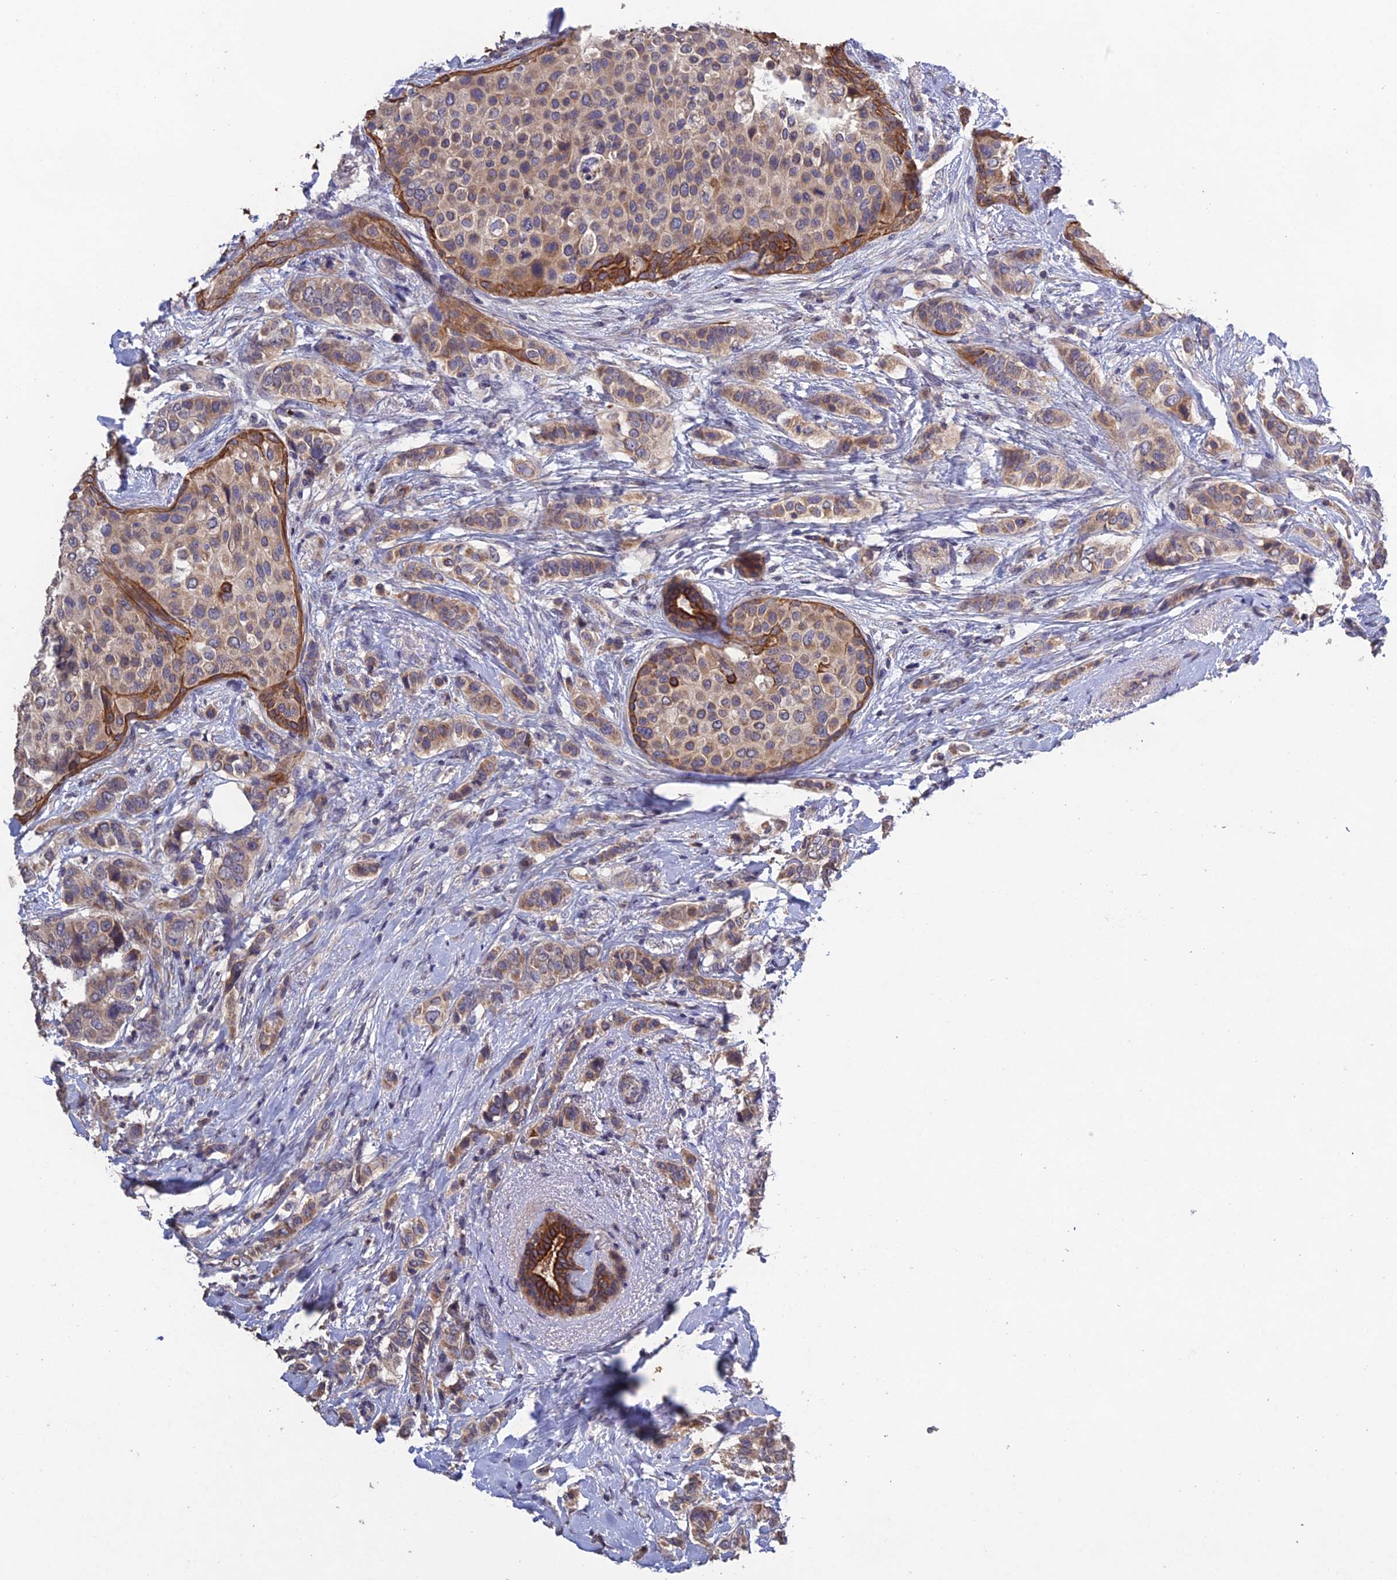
{"staining": {"intensity": "weak", "quantity": ">75%", "location": "cytoplasmic/membranous"}, "tissue": "breast cancer", "cell_type": "Tumor cells", "image_type": "cancer", "snomed": [{"axis": "morphology", "description": "Lobular carcinoma"}, {"axis": "topography", "description": "Breast"}], "caption": "Immunohistochemical staining of human breast lobular carcinoma displays low levels of weak cytoplasmic/membranous expression in approximately >75% of tumor cells.", "gene": "SLC39A13", "patient": {"sex": "female", "age": 51}}